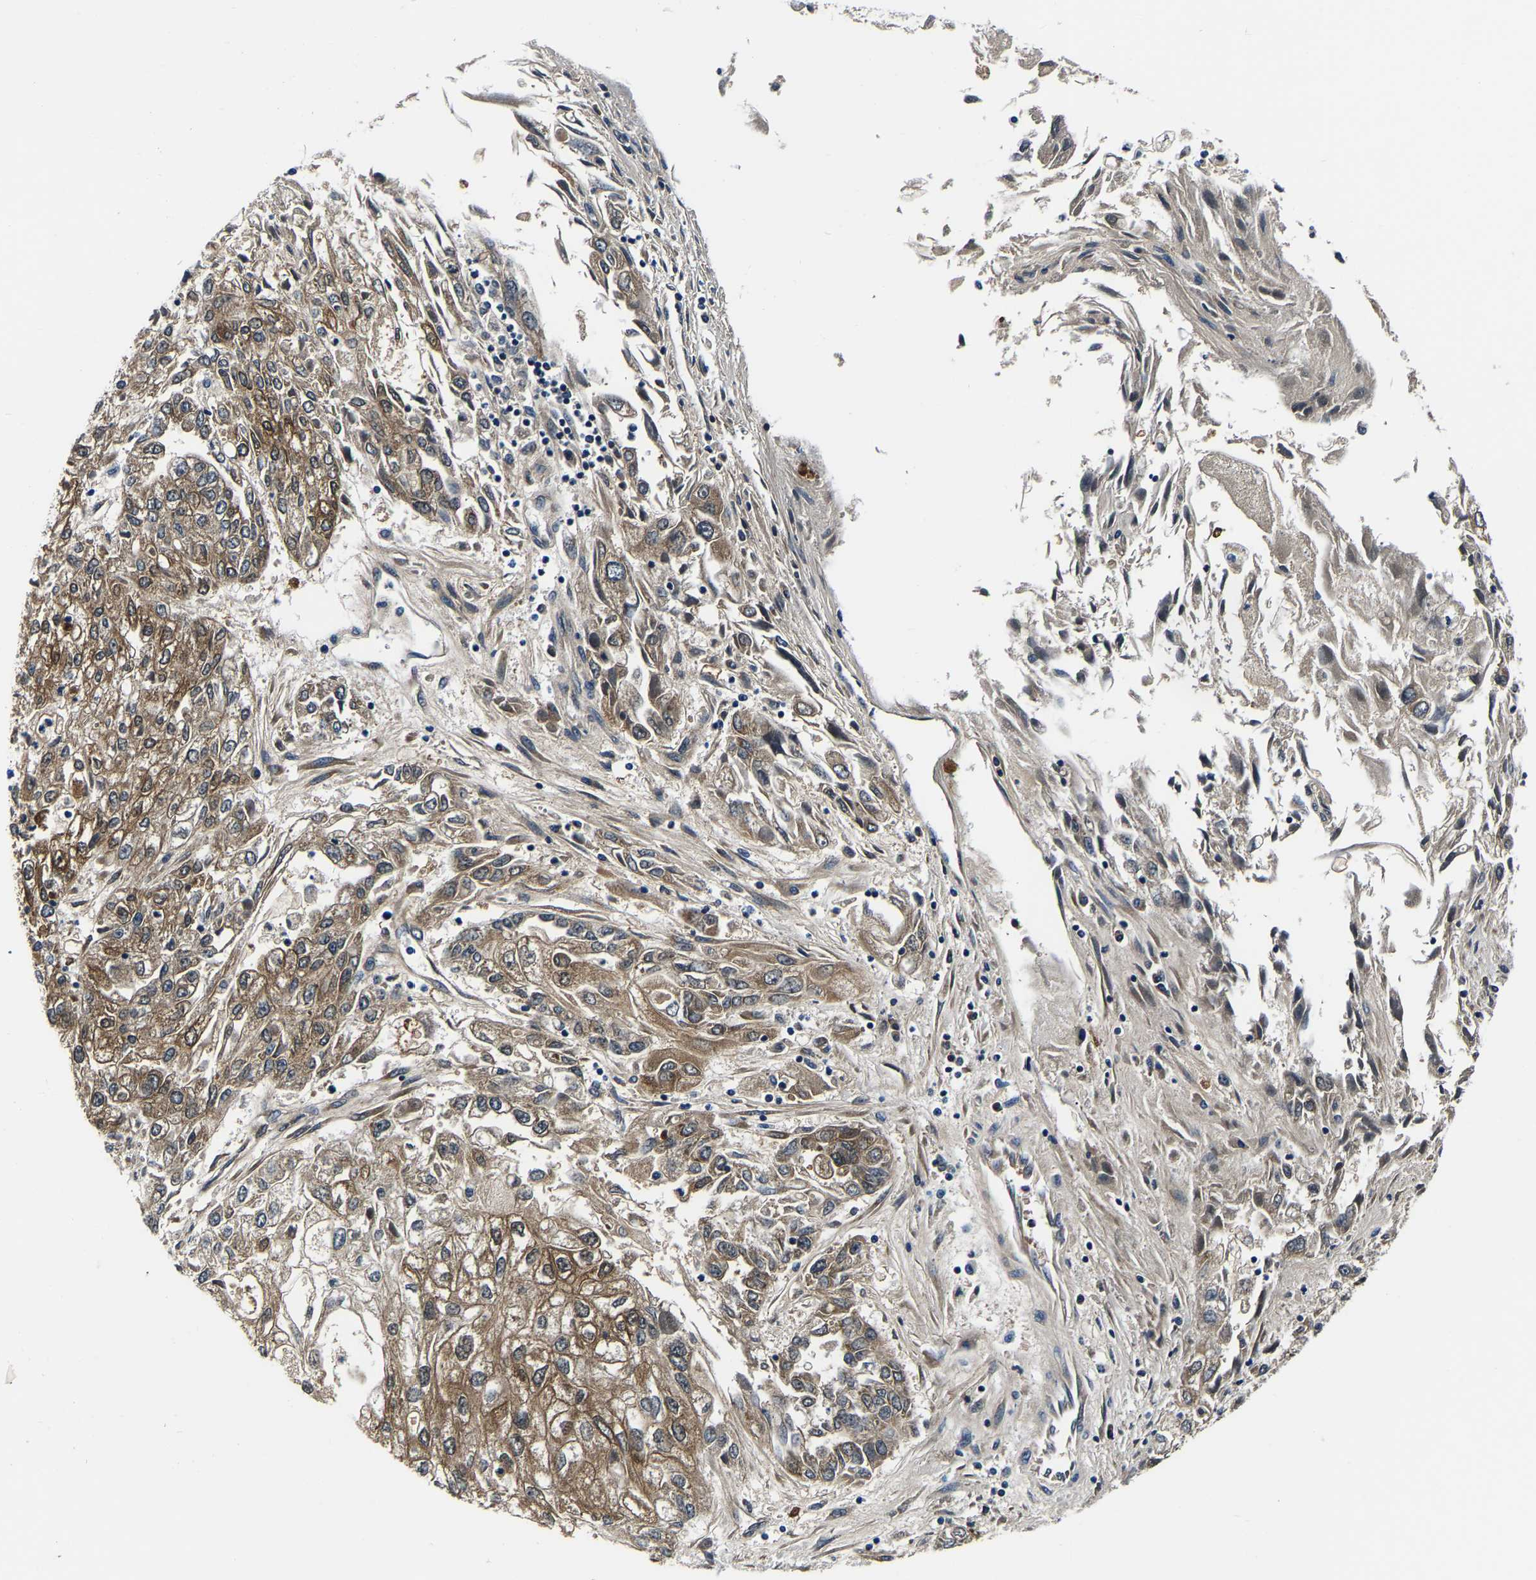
{"staining": {"intensity": "moderate", "quantity": ">75%", "location": "cytoplasmic/membranous"}, "tissue": "endometrial cancer", "cell_type": "Tumor cells", "image_type": "cancer", "snomed": [{"axis": "morphology", "description": "Adenocarcinoma, NOS"}, {"axis": "topography", "description": "Endometrium"}], "caption": "Immunohistochemistry micrograph of neoplastic tissue: human endometrial adenocarcinoma stained using immunohistochemistry reveals medium levels of moderate protein expression localized specifically in the cytoplasmic/membranous of tumor cells, appearing as a cytoplasmic/membranous brown color.", "gene": "S100A13", "patient": {"sex": "female", "age": 49}}